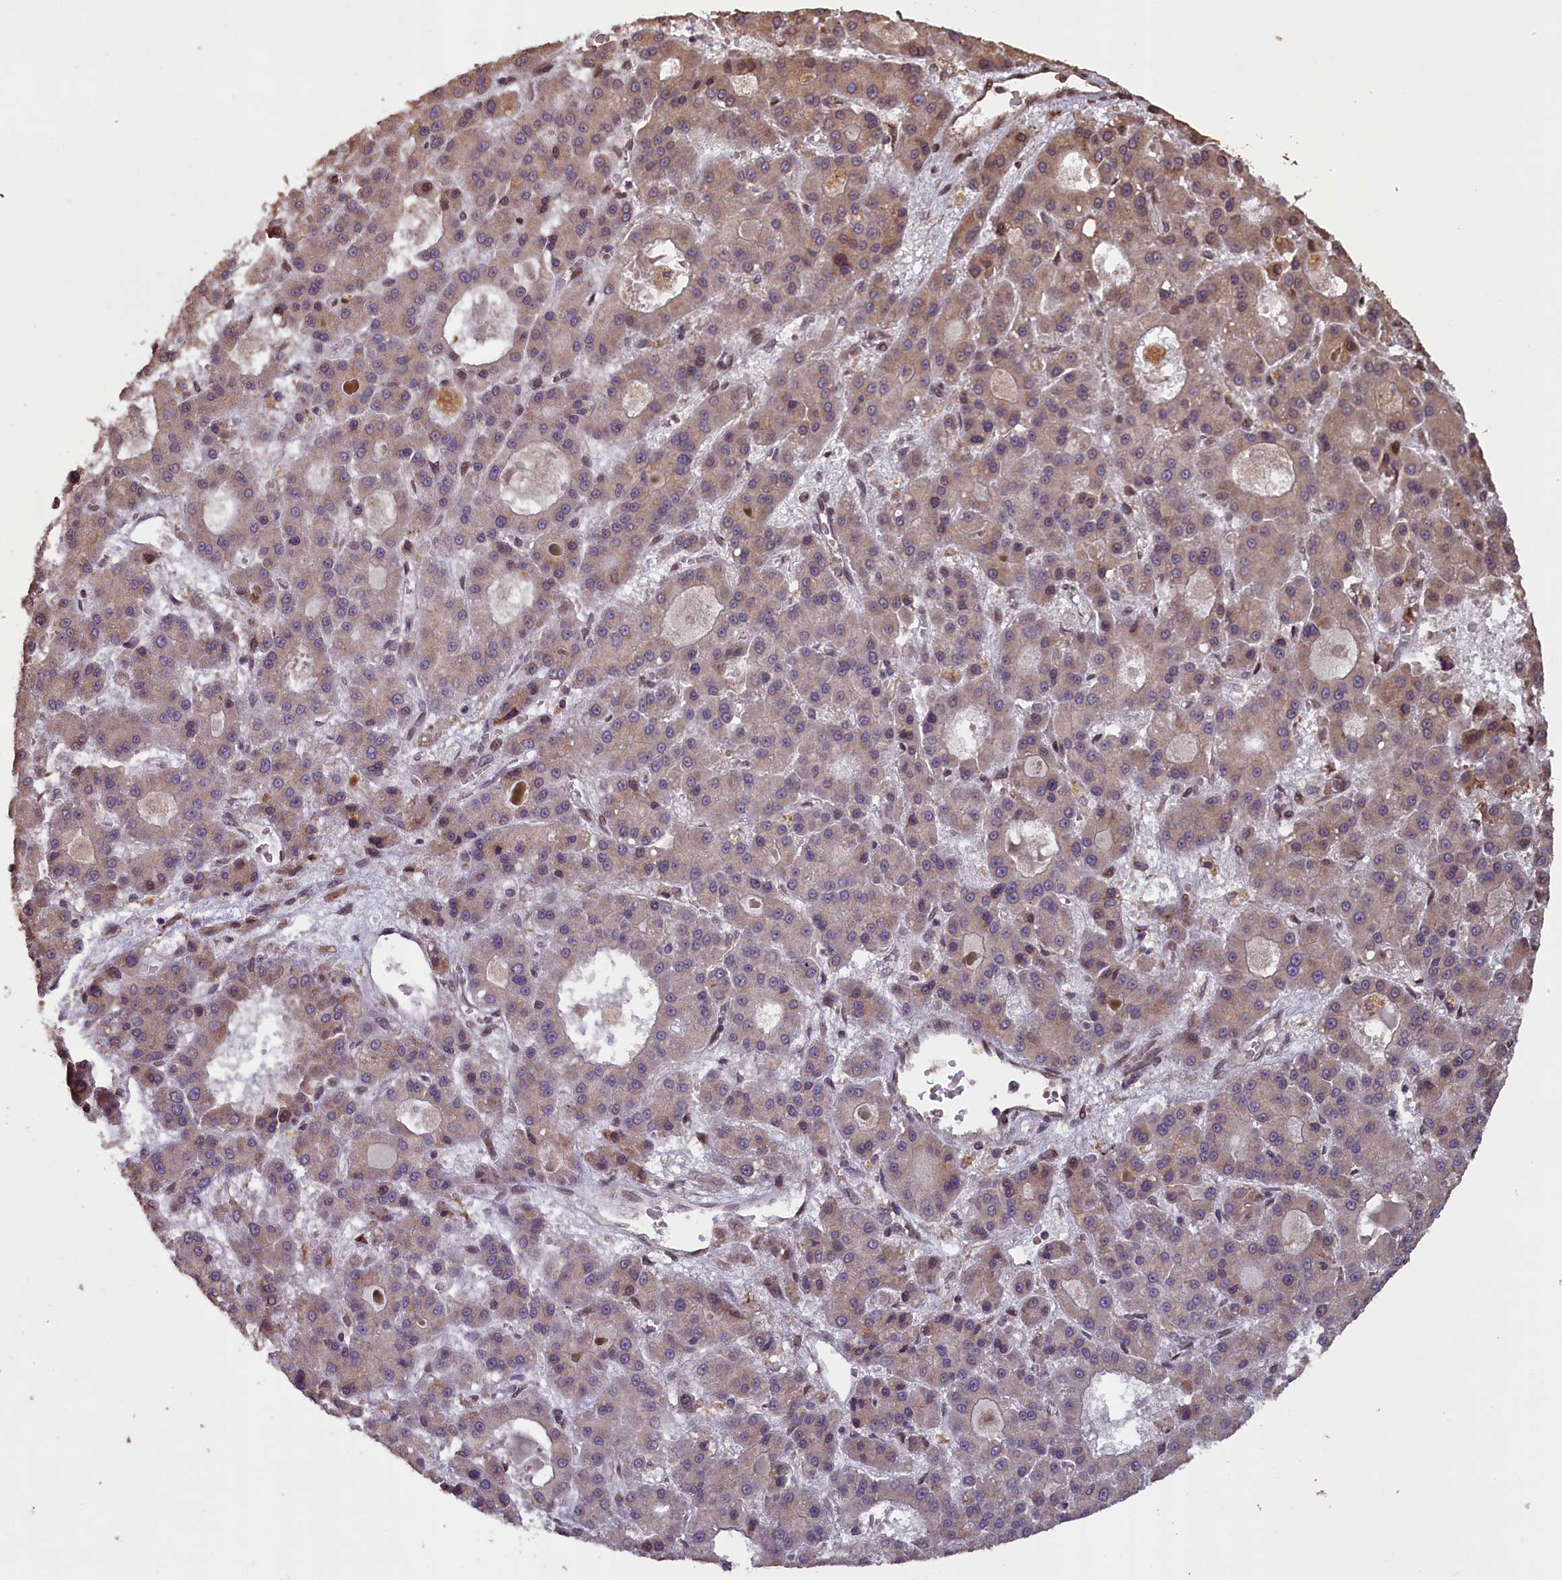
{"staining": {"intensity": "weak", "quantity": "<25%", "location": "cytoplasmic/membranous"}, "tissue": "liver cancer", "cell_type": "Tumor cells", "image_type": "cancer", "snomed": [{"axis": "morphology", "description": "Carcinoma, Hepatocellular, NOS"}, {"axis": "topography", "description": "Liver"}], "caption": "This is an immunohistochemistry (IHC) photomicrograph of human liver cancer. There is no staining in tumor cells.", "gene": "SLC38A7", "patient": {"sex": "male", "age": 70}}